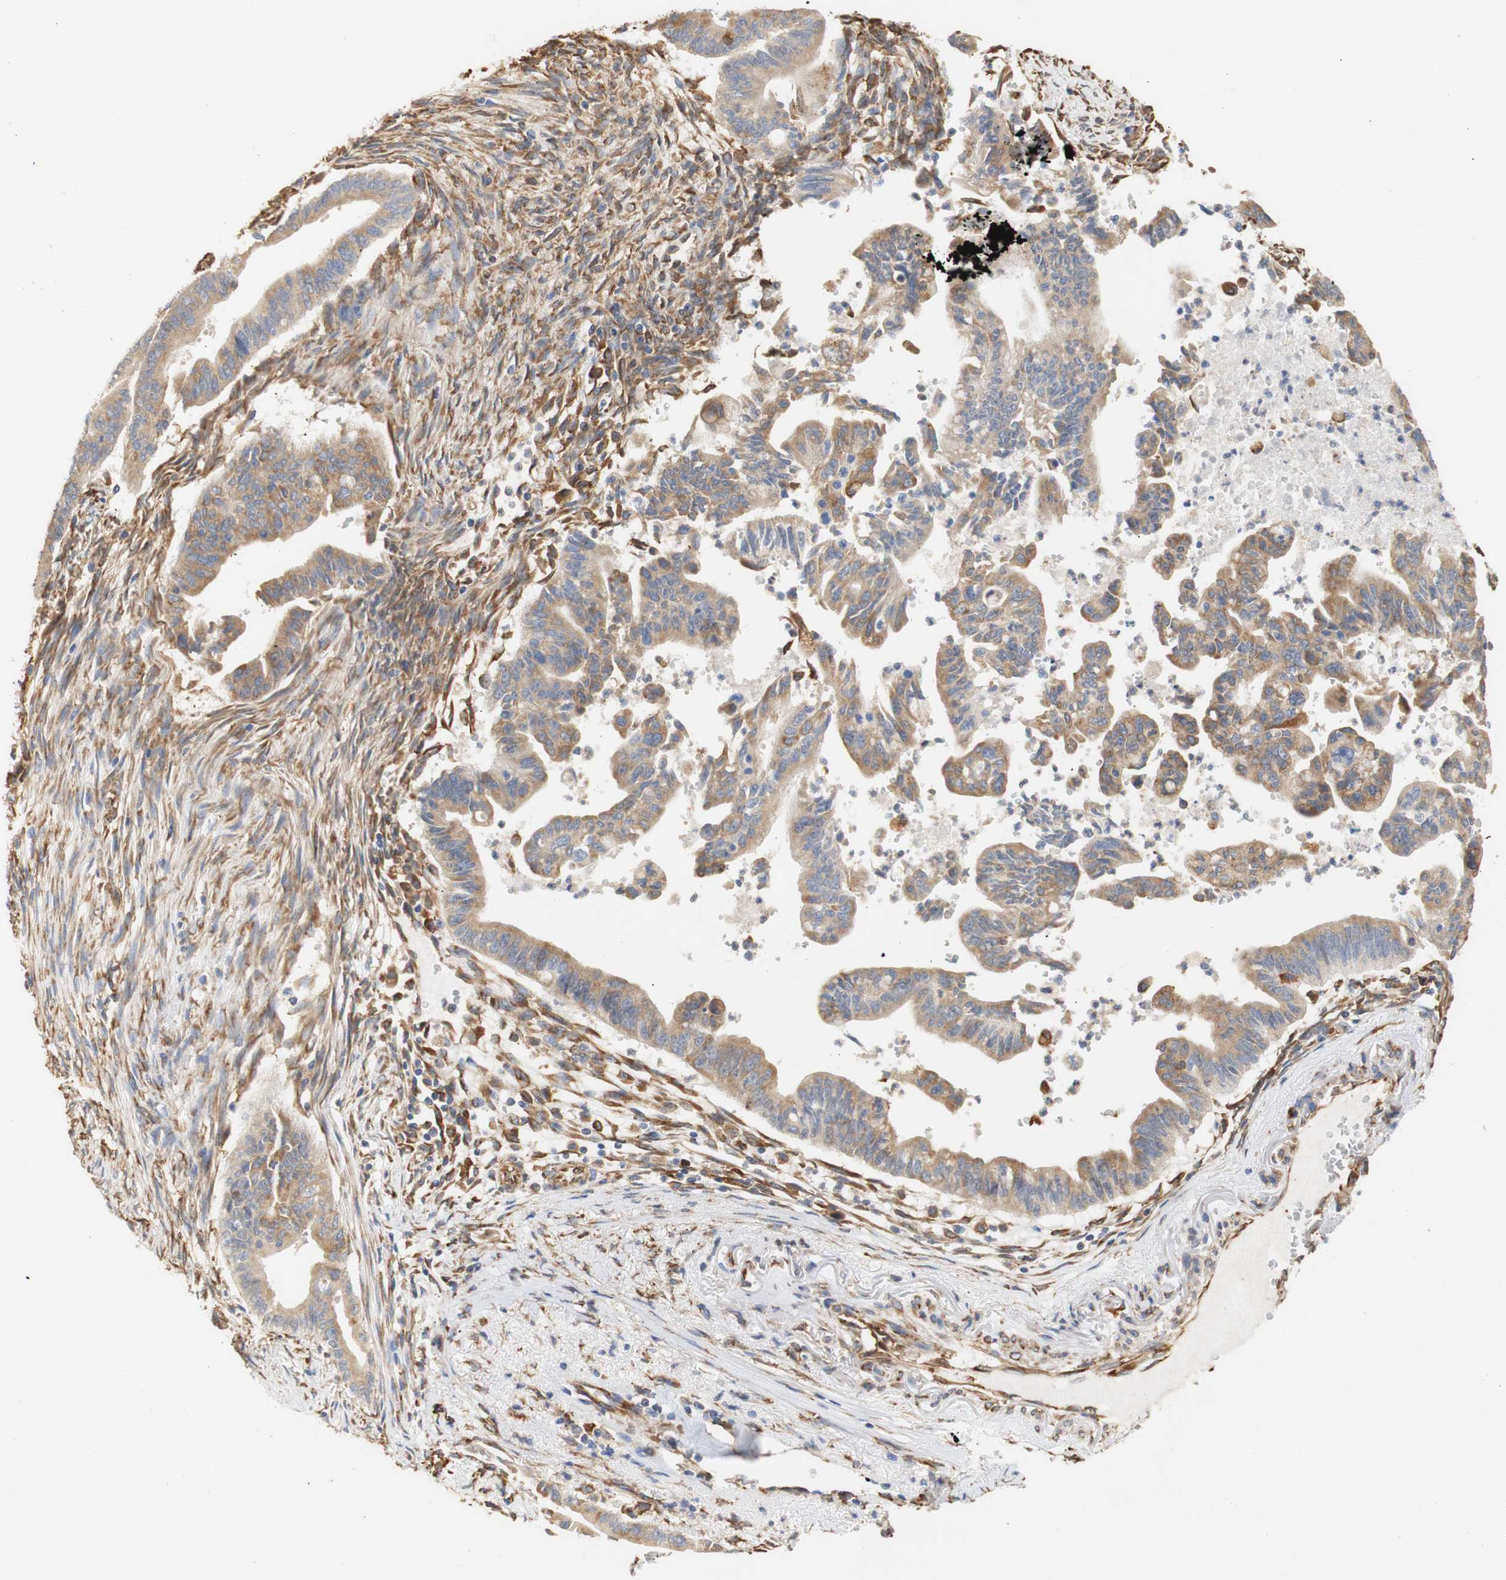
{"staining": {"intensity": "moderate", "quantity": ">75%", "location": "cytoplasmic/membranous"}, "tissue": "pancreatic cancer", "cell_type": "Tumor cells", "image_type": "cancer", "snomed": [{"axis": "morphology", "description": "Adenocarcinoma, NOS"}, {"axis": "topography", "description": "Pancreas"}], "caption": "Brown immunohistochemical staining in pancreatic adenocarcinoma displays moderate cytoplasmic/membranous staining in about >75% of tumor cells. The staining was performed using DAB (3,3'-diaminobenzidine), with brown indicating positive protein expression. Nuclei are stained blue with hematoxylin.", "gene": "EIF2AK4", "patient": {"sex": "male", "age": 70}}